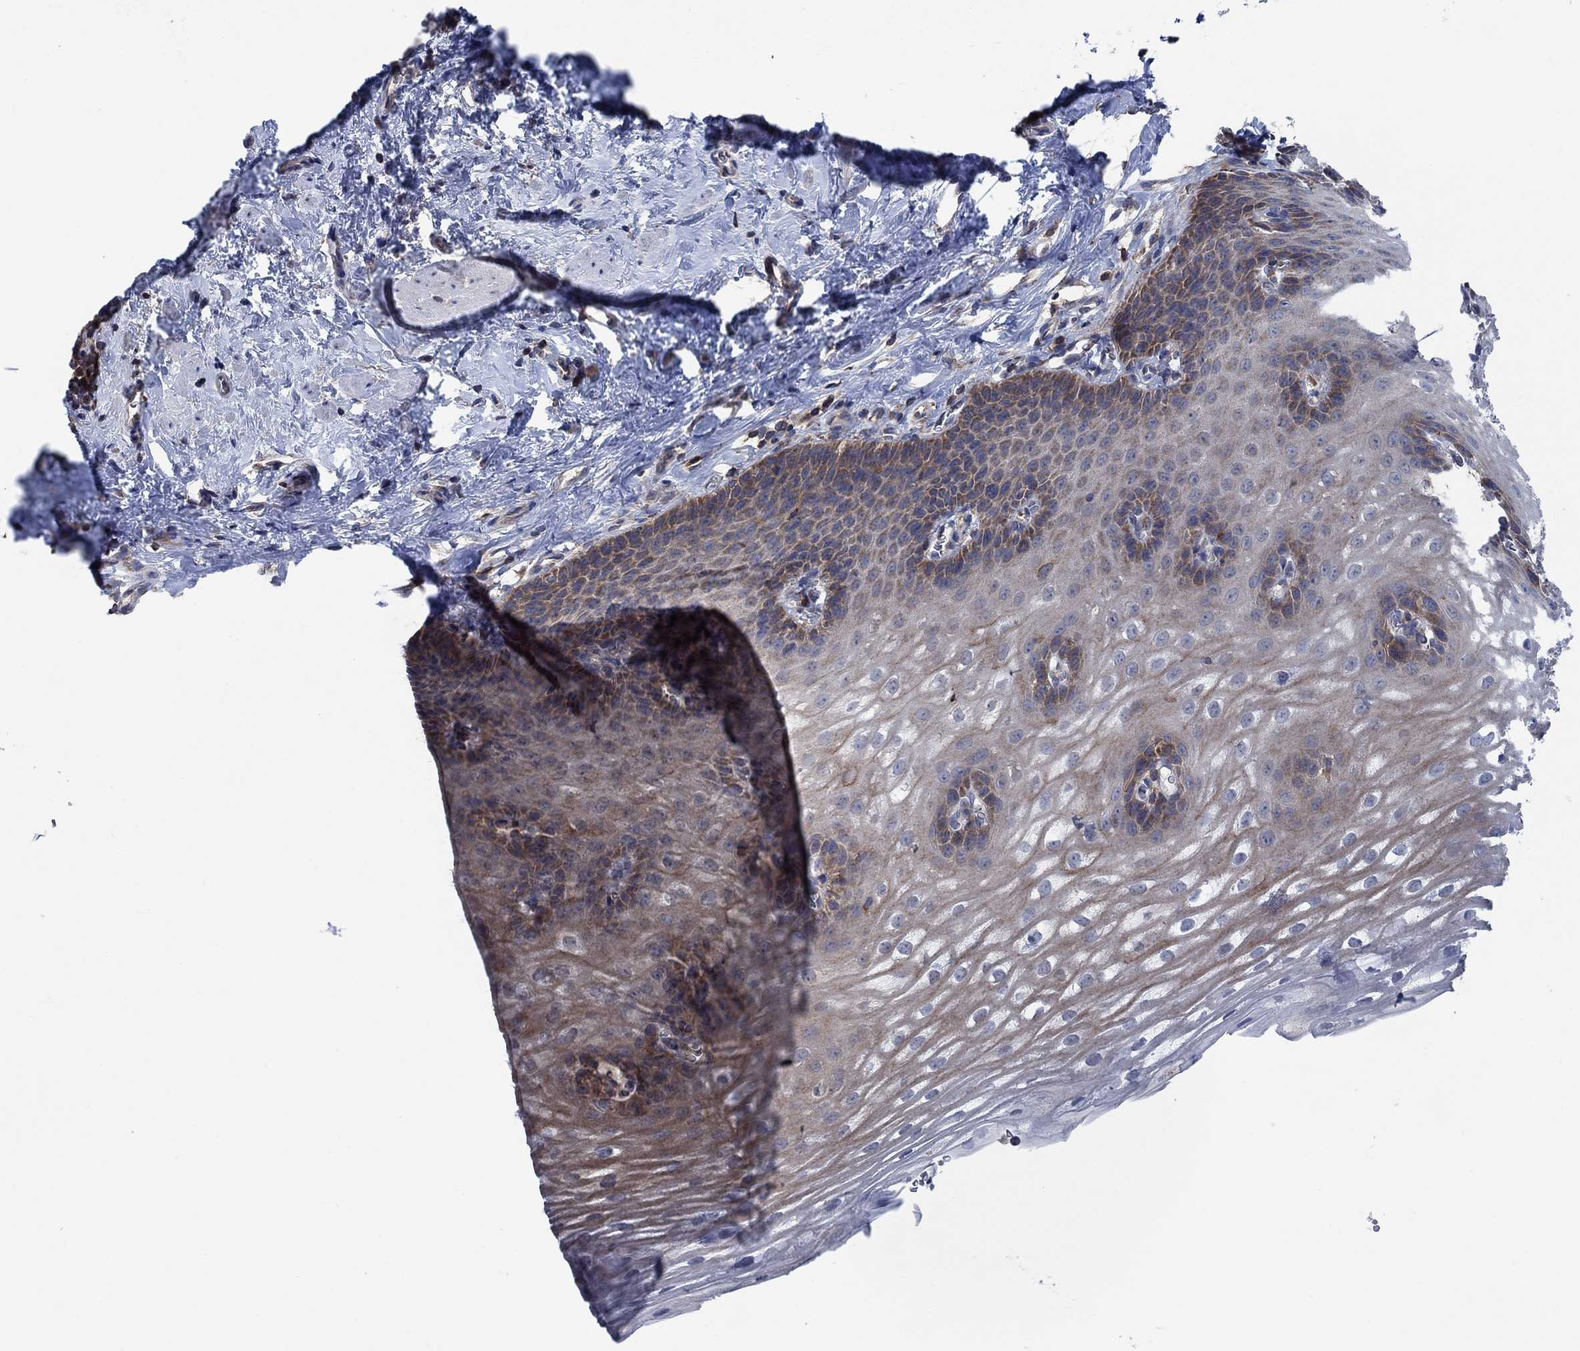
{"staining": {"intensity": "moderate", "quantity": "<25%", "location": "cytoplasmic/membranous"}, "tissue": "esophagus", "cell_type": "Squamous epithelial cells", "image_type": "normal", "snomed": [{"axis": "morphology", "description": "Normal tissue, NOS"}, {"axis": "topography", "description": "Esophagus"}], "caption": "This image displays IHC staining of unremarkable esophagus, with low moderate cytoplasmic/membranous expression in about <25% of squamous epithelial cells.", "gene": "STXBP6", "patient": {"sex": "male", "age": 64}}